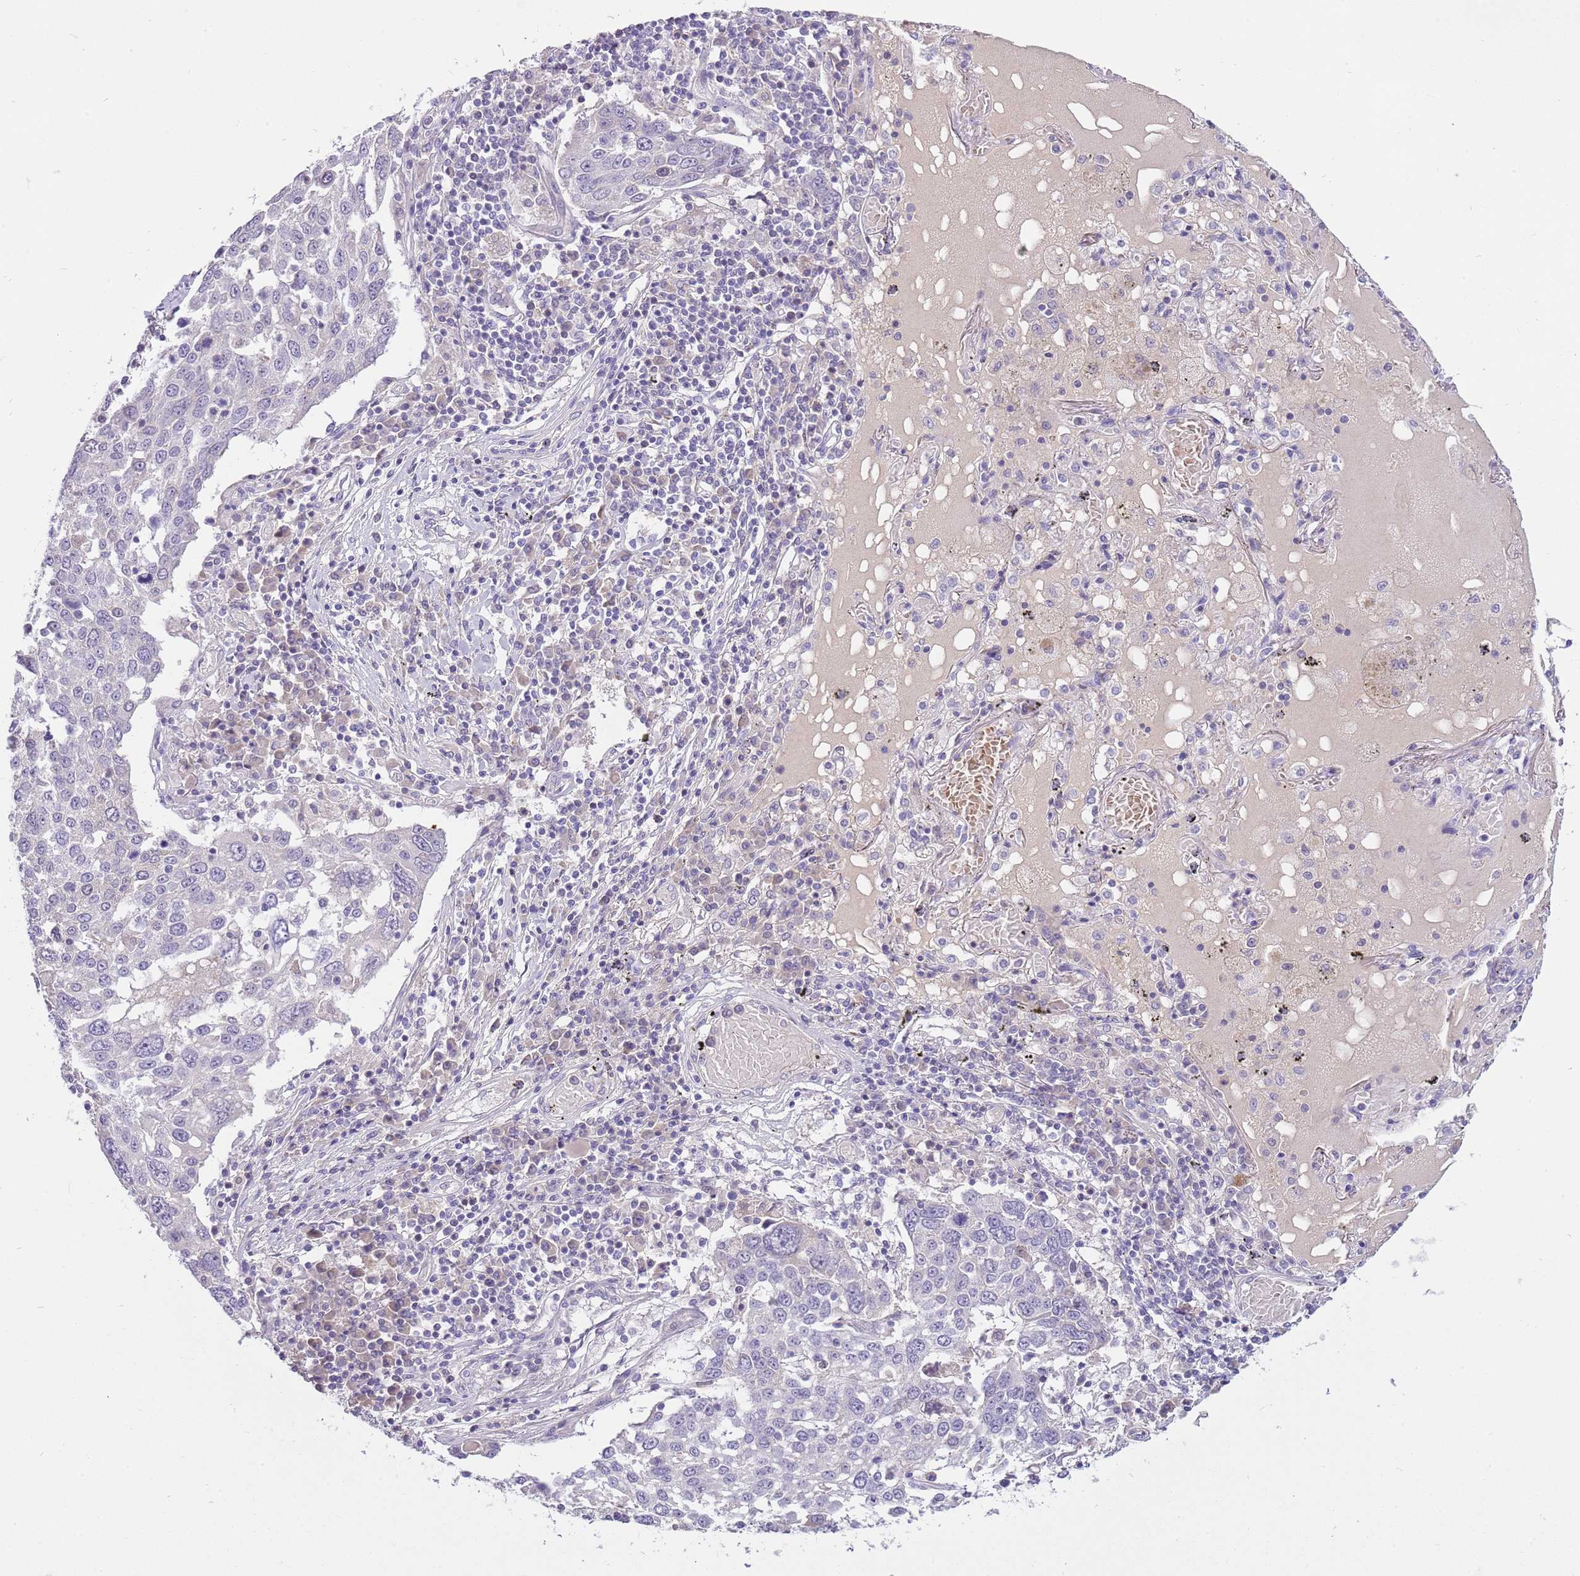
{"staining": {"intensity": "negative", "quantity": "none", "location": "none"}, "tissue": "lung cancer", "cell_type": "Tumor cells", "image_type": "cancer", "snomed": [{"axis": "morphology", "description": "Squamous cell carcinoma, NOS"}, {"axis": "topography", "description": "Lung"}], "caption": "Immunohistochemistry (IHC) image of lung cancer (squamous cell carcinoma) stained for a protein (brown), which shows no staining in tumor cells.", "gene": "CFAP73", "patient": {"sex": "male", "age": 65}}